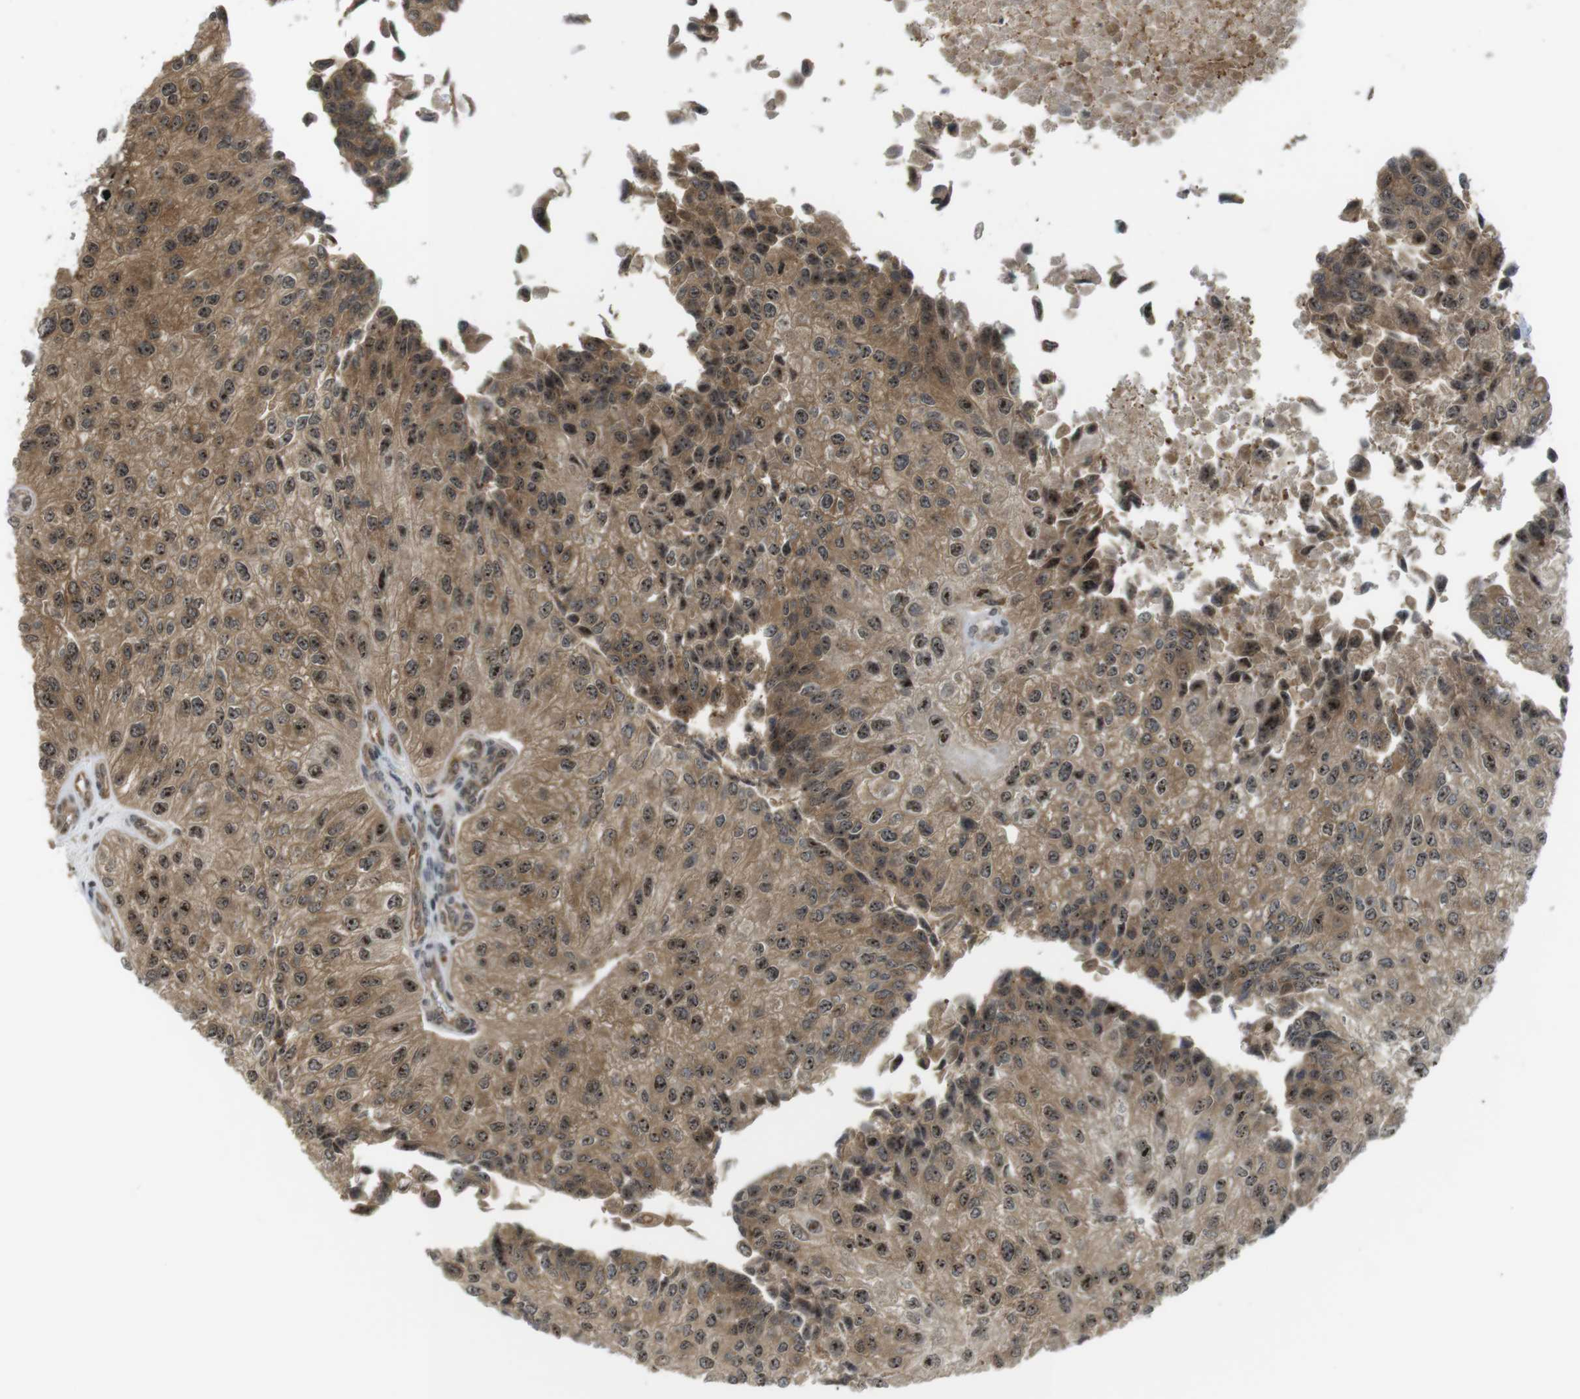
{"staining": {"intensity": "moderate", "quantity": ">75%", "location": "cytoplasmic/membranous,nuclear"}, "tissue": "urothelial cancer", "cell_type": "Tumor cells", "image_type": "cancer", "snomed": [{"axis": "morphology", "description": "Urothelial carcinoma, High grade"}, {"axis": "topography", "description": "Kidney"}, {"axis": "topography", "description": "Urinary bladder"}], "caption": "DAB (3,3'-diaminobenzidine) immunohistochemical staining of urothelial cancer demonstrates moderate cytoplasmic/membranous and nuclear protein positivity in about >75% of tumor cells.", "gene": "CC2D1A", "patient": {"sex": "male", "age": 77}}